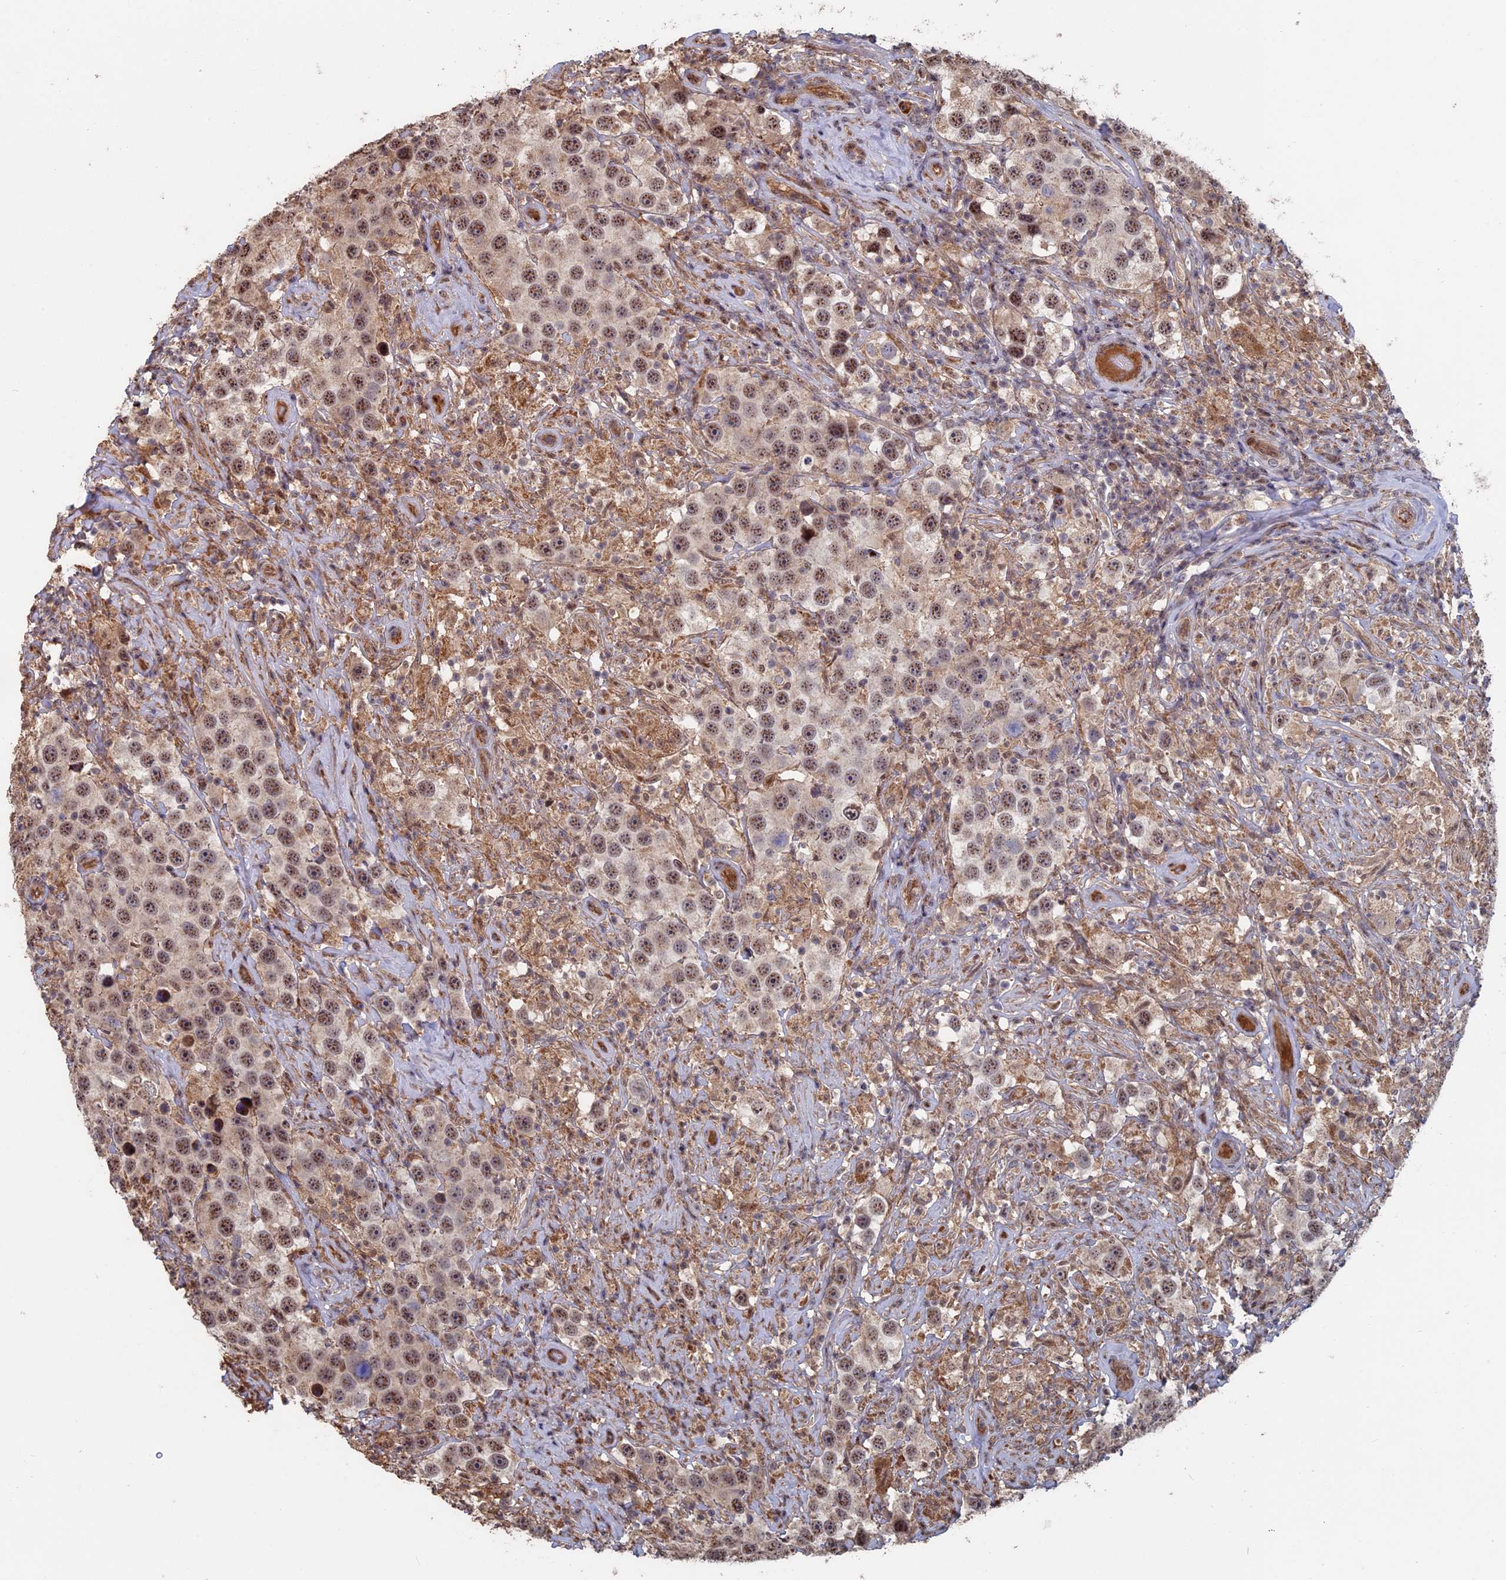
{"staining": {"intensity": "moderate", "quantity": ">75%", "location": "nuclear"}, "tissue": "testis cancer", "cell_type": "Tumor cells", "image_type": "cancer", "snomed": [{"axis": "morphology", "description": "Seminoma, NOS"}, {"axis": "topography", "description": "Testis"}], "caption": "Human testis seminoma stained for a protein (brown) exhibits moderate nuclear positive expression in about >75% of tumor cells.", "gene": "KIAA1328", "patient": {"sex": "male", "age": 49}}